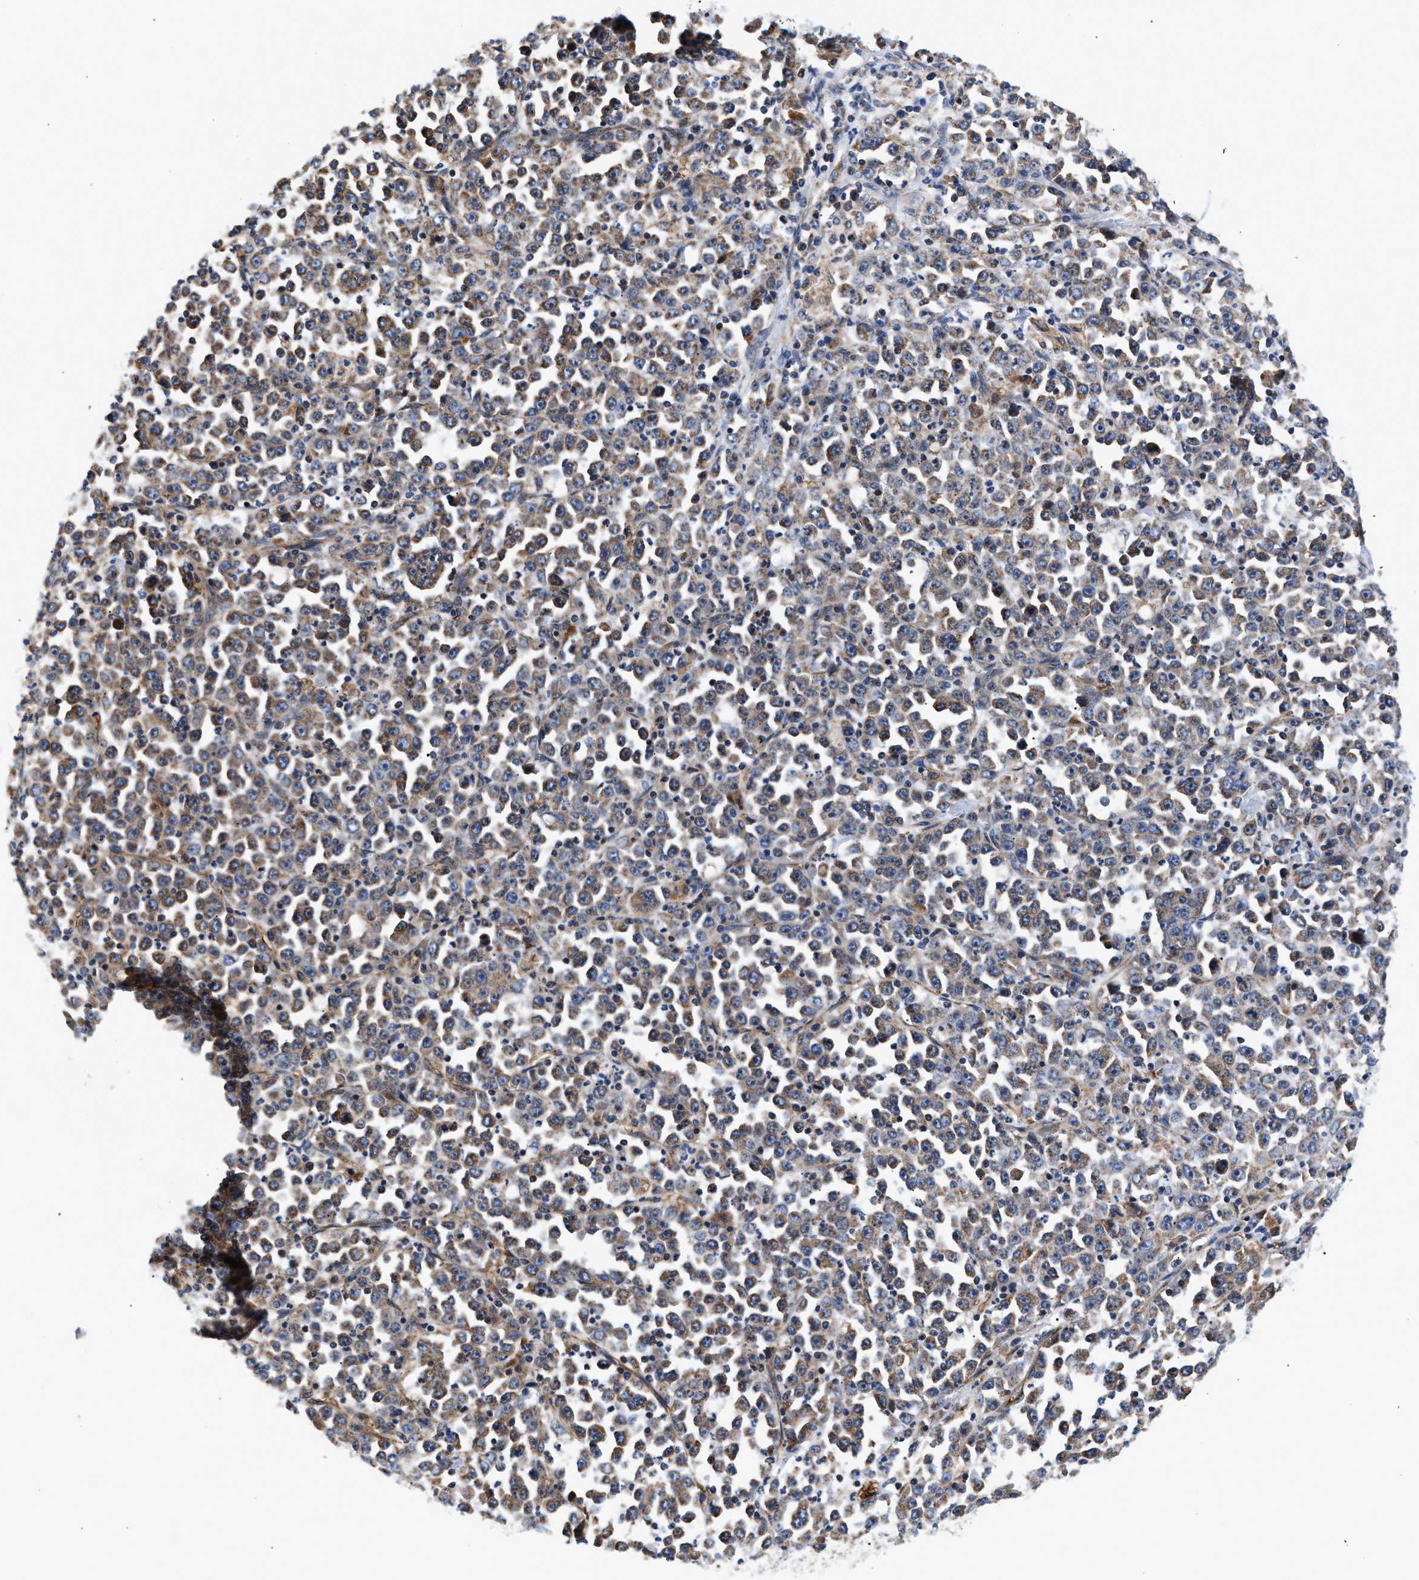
{"staining": {"intensity": "weak", "quantity": ">75%", "location": "cytoplasmic/membranous"}, "tissue": "stomach cancer", "cell_type": "Tumor cells", "image_type": "cancer", "snomed": [{"axis": "morphology", "description": "Normal tissue, NOS"}, {"axis": "morphology", "description": "Adenocarcinoma, NOS"}, {"axis": "topography", "description": "Stomach, upper"}, {"axis": "topography", "description": "Stomach"}], "caption": "Immunohistochemistry (IHC) of human stomach cancer exhibits low levels of weak cytoplasmic/membranous positivity in approximately >75% of tumor cells. (Stains: DAB in brown, nuclei in blue, Microscopy: brightfield microscopy at high magnification).", "gene": "SGK1", "patient": {"sex": "male", "age": 59}}